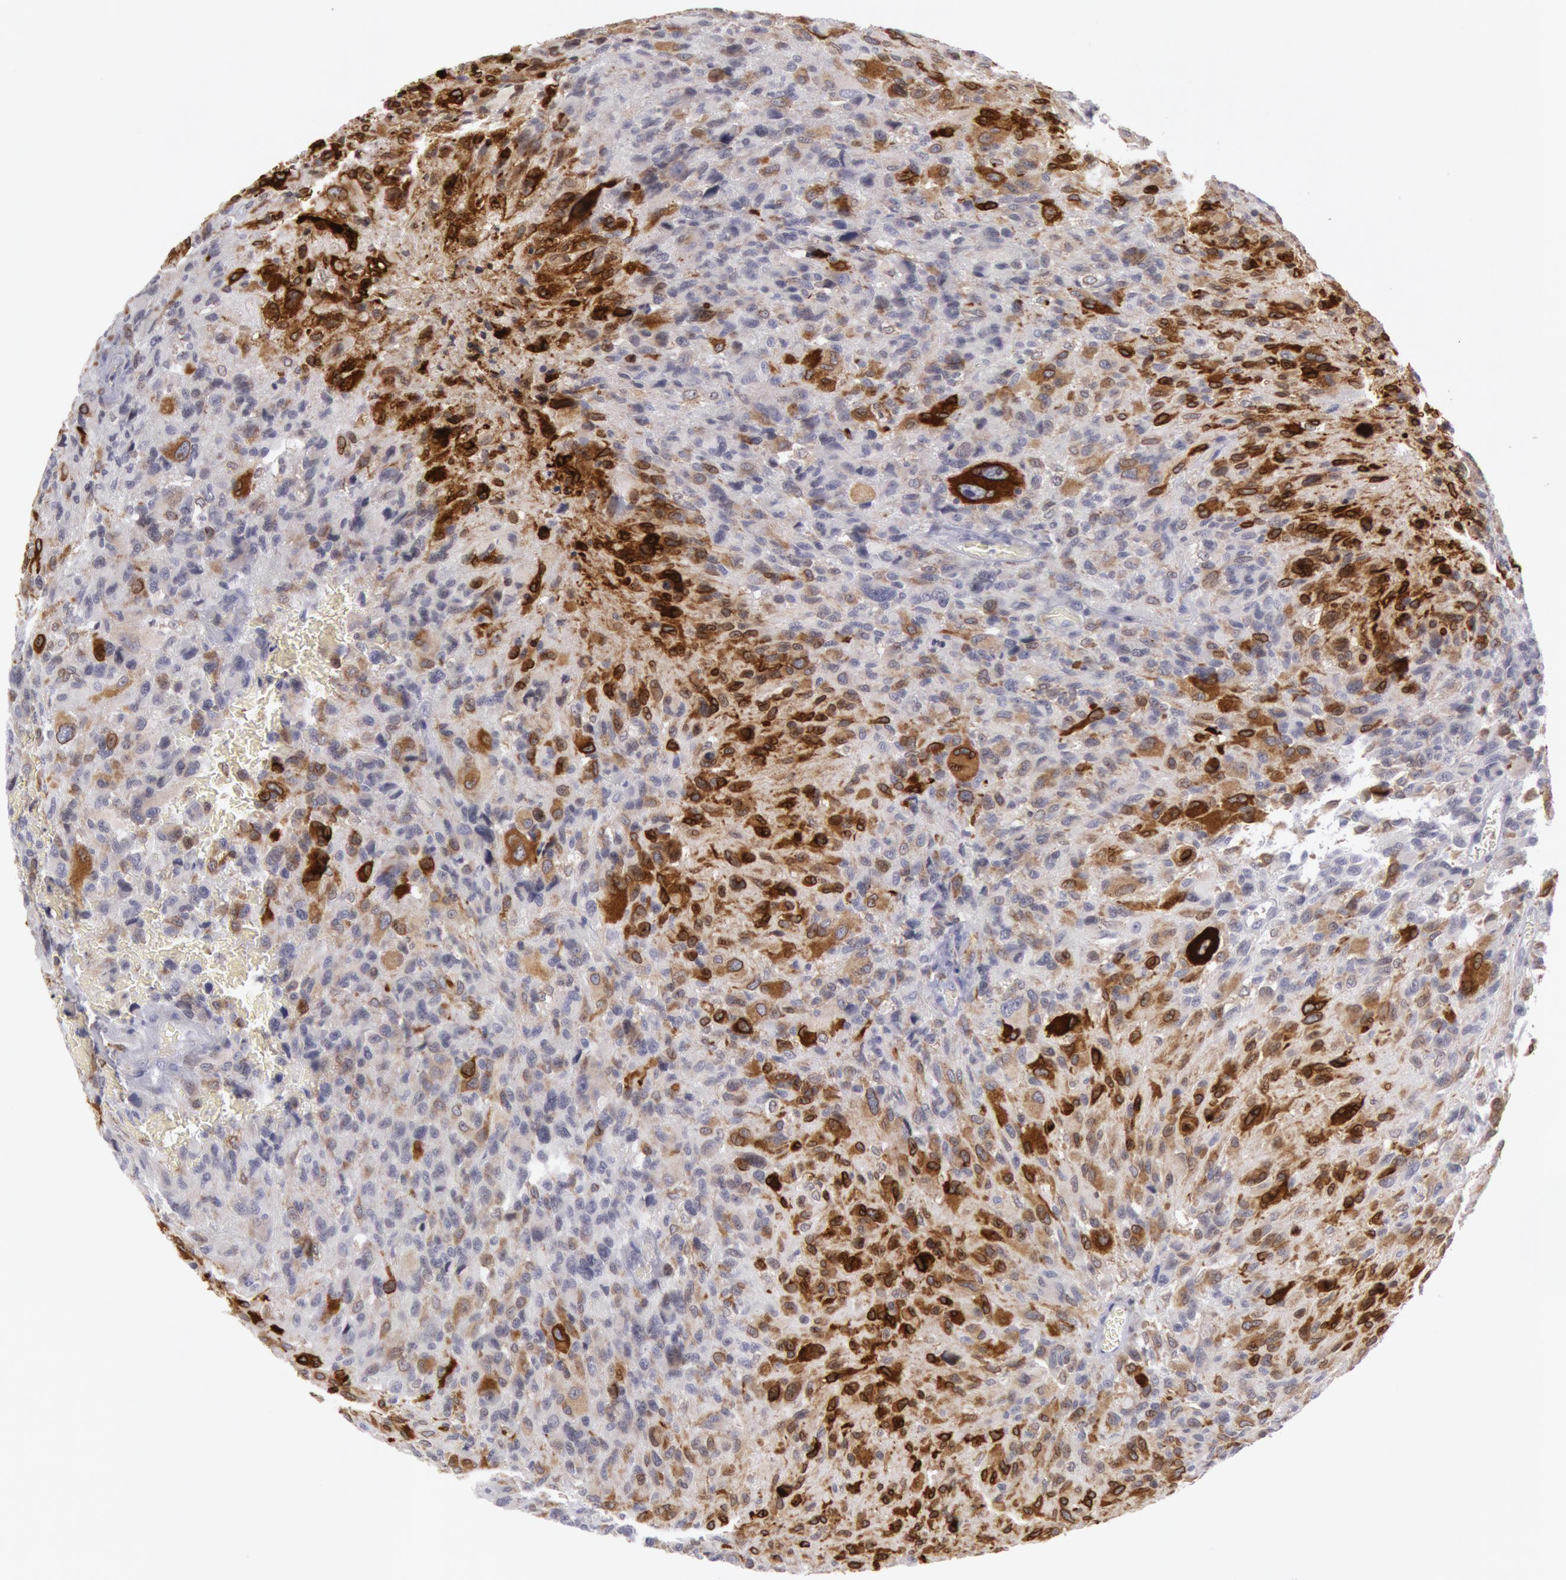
{"staining": {"intensity": "strong", "quantity": "<25%", "location": "cytoplasmic/membranous"}, "tissue": "glioma", "cell_type": "Tumor cells", "image_type": "cancer", "snomed": [{"axis": "morphology", "description": "Glioma, malignant, High grade"}, {"axis": "topography", "description": "Brain"}], "caption": "Immunohistochemistry staining of high-grade glioma (malignant), which displays medium levels of strong cytoplasmic/membranous expression in approximately <25% of tumor cells indicating strong cytoplasmic/membranous protein expression. The staining was performed using DAB (3,3'-diaminobenzidine) (brown) for protein detection and nuclei were counterstained in hematoxylin (blue).", "gene": "PTGS2", "patient": {"sex": "male", "age": 69}}